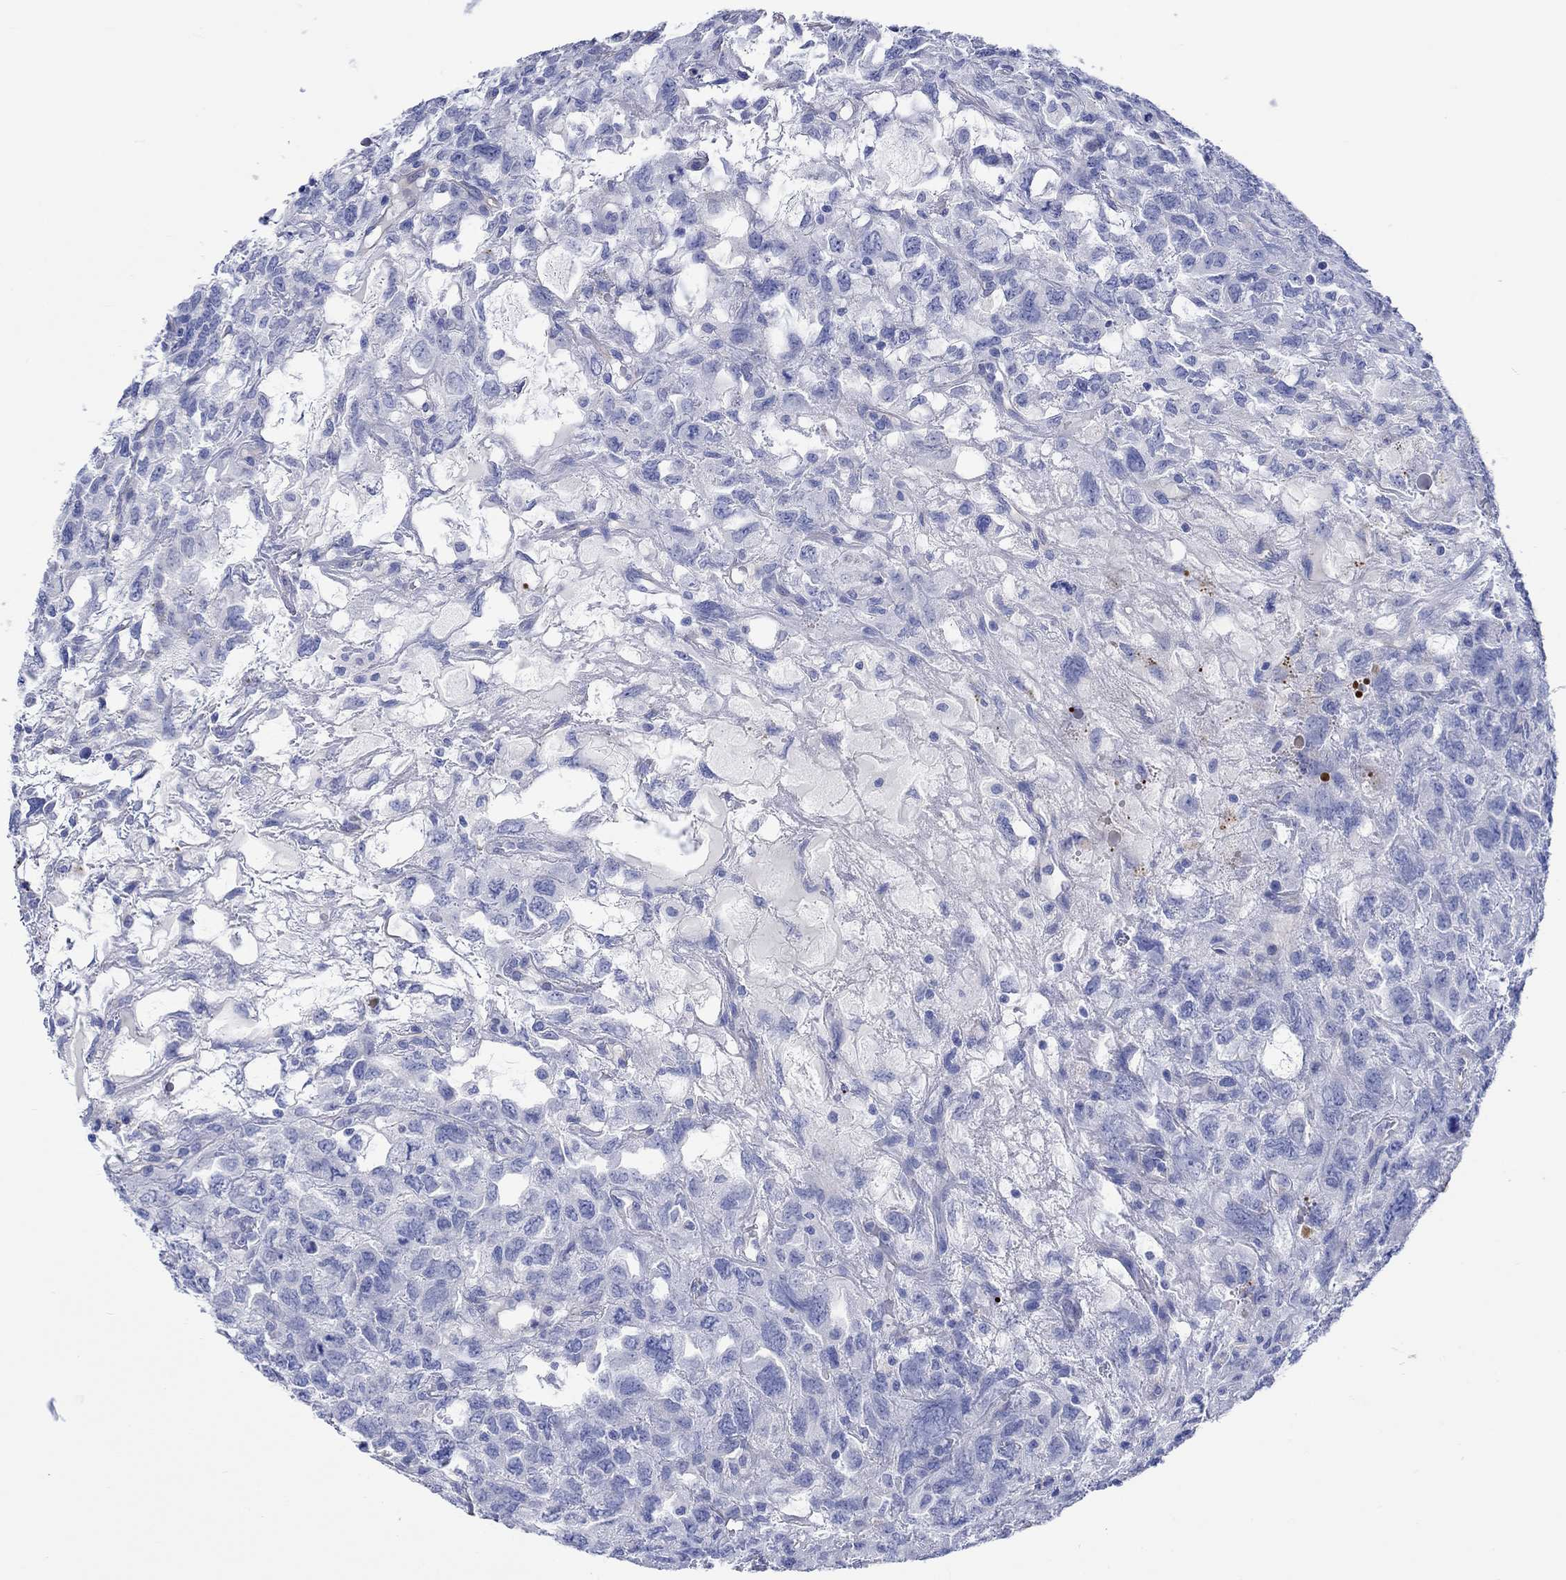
{"staining": {"intensity": "negative", "quantity": "none", "location": "none"}, "tissue": "testis cancer", "cell_type": "Tumor cells", "image_type": "cancer", "snomed": [{"axis": "morphology", "description": "Seminoma, NOS"}, {"axis": "topography", "description": "Testis"}], "caption": "Human seminoma (testis) stained for a protein using IHC shows no positivity in tumor cells.", "gene": "CPLX2", "patient": {"sex": "male", "age": 52}}